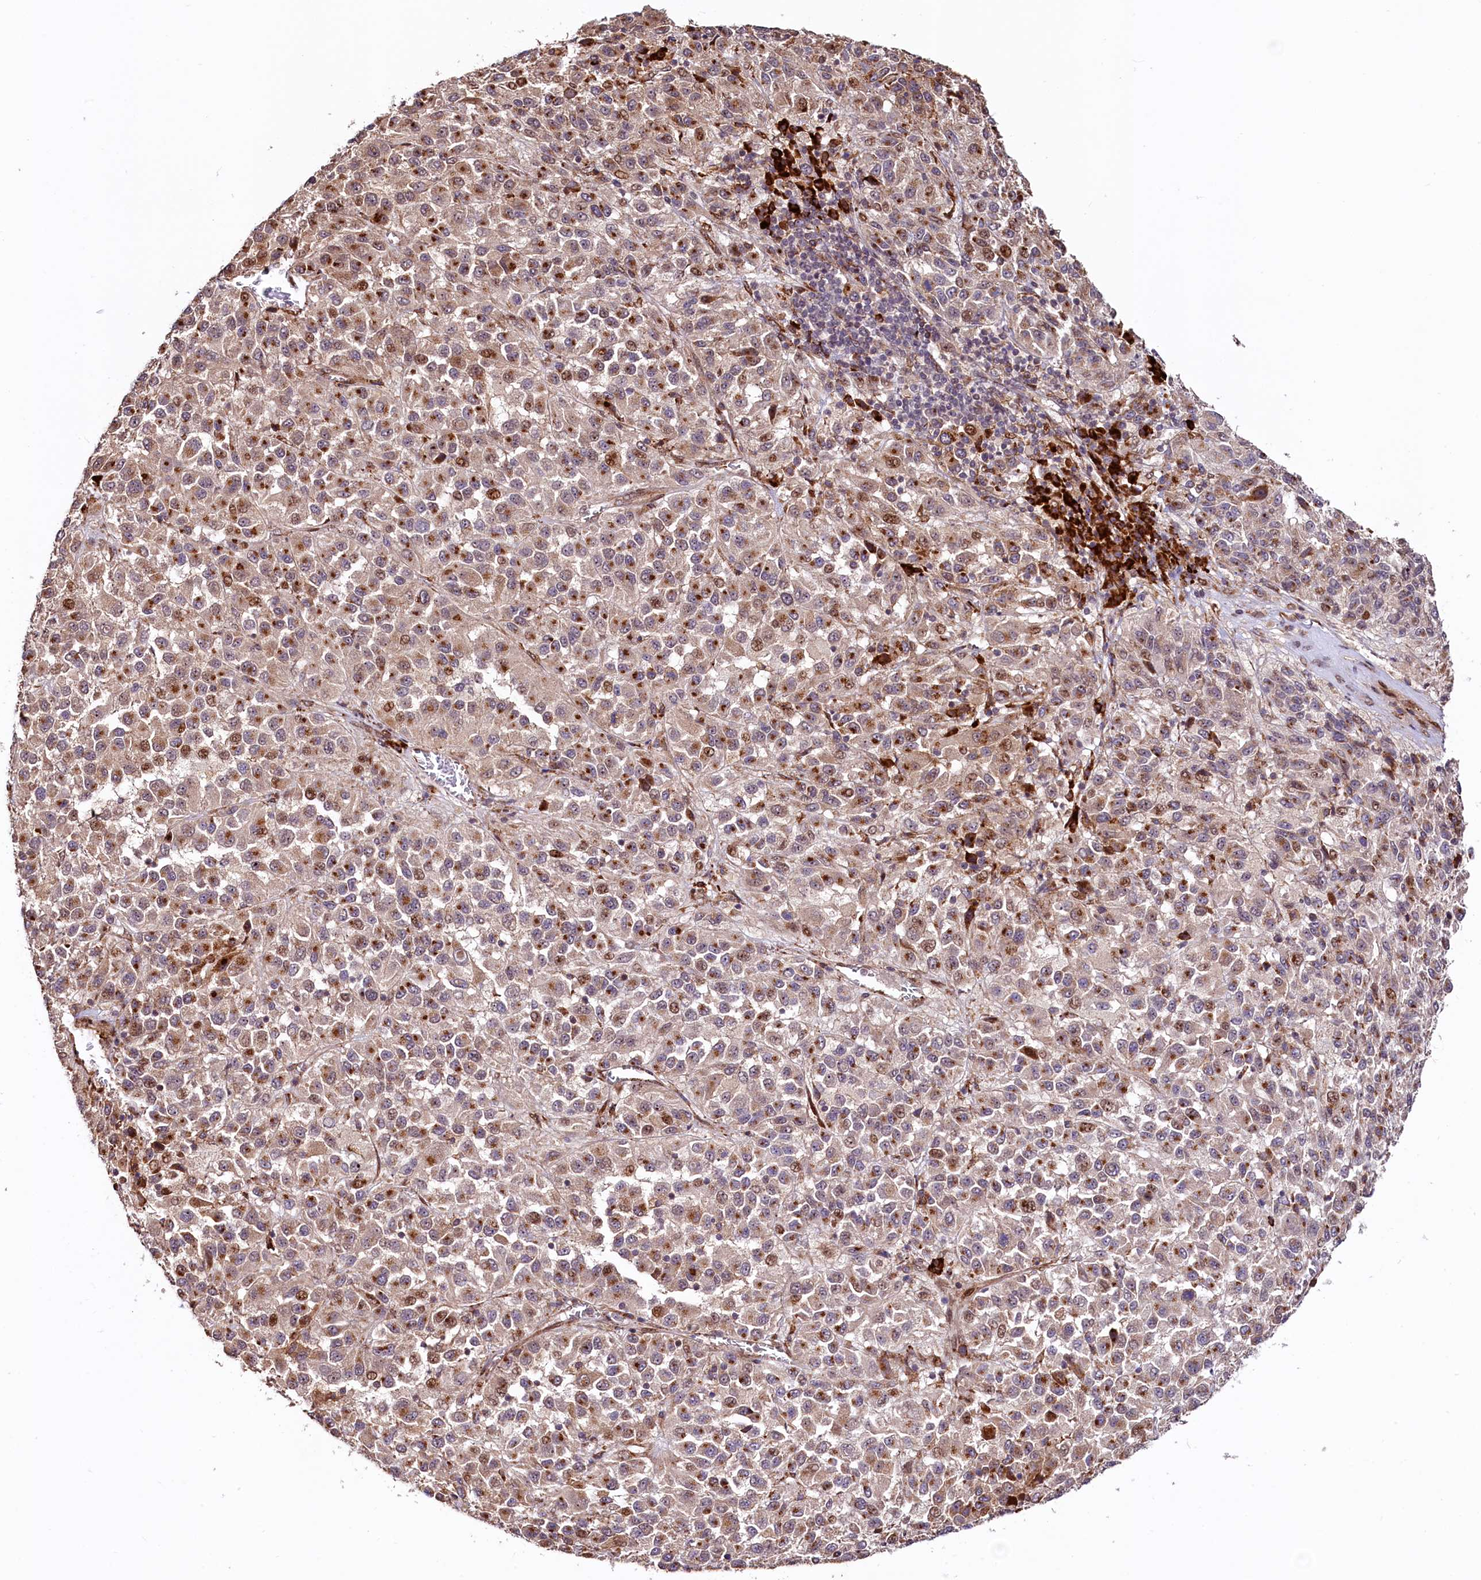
{"staining": {"intensity": "moderate", "quantity": "25%-75%", "location": "cytoplasmic/membranous,nuclear"}, "tissue": "melanoma", "cell_type": "Tumor cells", "image_type": "cancer", "snomed": [{"axis": "morphology", "description": "Malignant melanoma, Metastatic site"}, {"axis": "topography", "description": "Lung"}], "caption": "Immunohistochemistry (IHC) photomicrograph of melanoma stained for a protein (brown), which exhibits medium levels of moderate cytoplasmic/membranous and nuclear expression in approximately 25%-75% of tumor cells.", "gene": "C5orf15", "patient": {"sex": "male", "age": 64}}